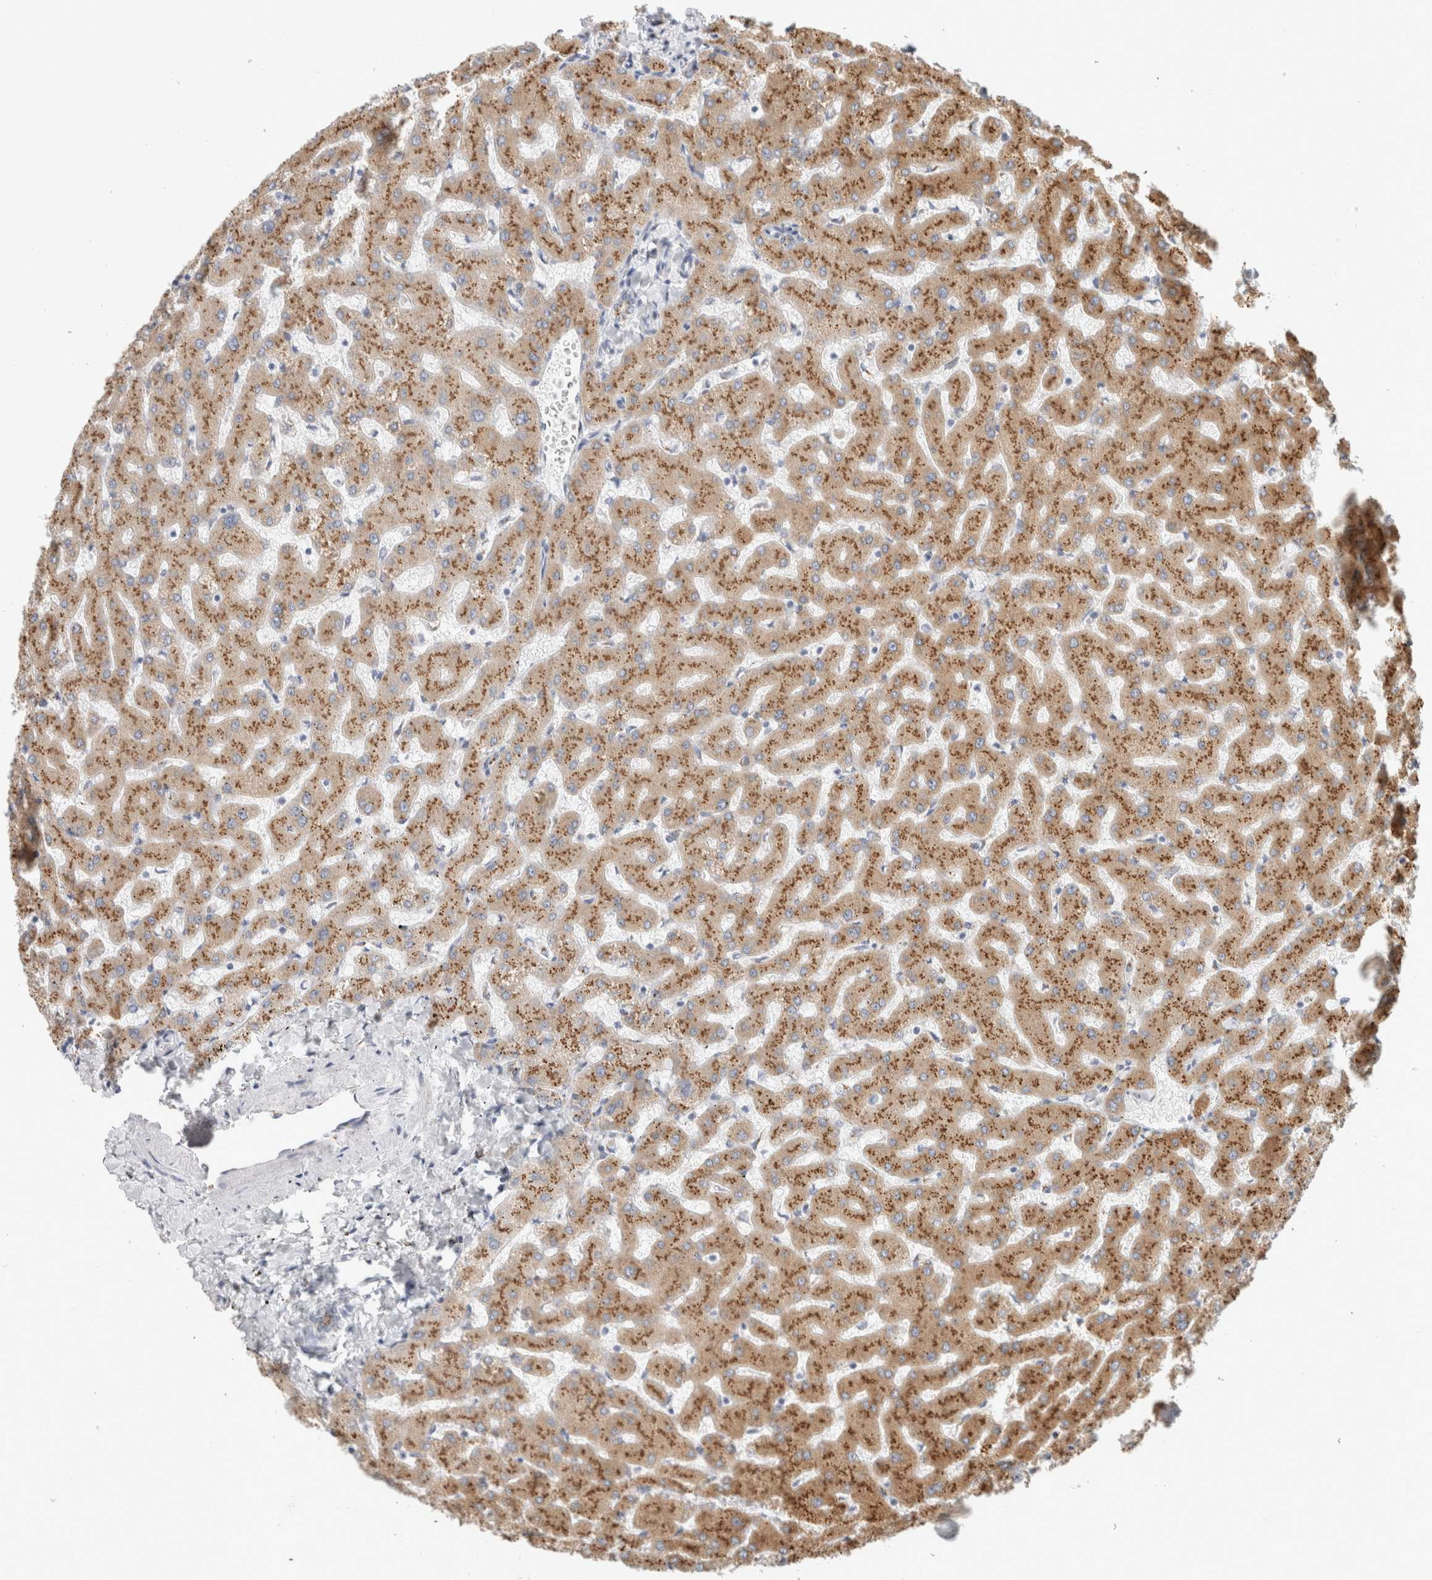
{"staining": {"intensity": "moderate", "quantity": ">75%", "location": "cytoplasmic/membranous"}, "tissue": "liver", "cell_type": "Cholangiocytes", "image_type": "normal", "snomed": [{"axis": "morphology", "description": "Normal tissue, NOS"}, {"axis": "topography", "description": "Liver"}], "caption": "Liver stained with DAB IHC exhibits medium levels of moderate cytoplasmic/membranous positivity in about >75% of cholangiocytes. Using DAB (brown) and hematoxylin (blue) stains, captured at high magnification using brightfield microscopy.", "gene": "MCFD2", "patient": {"sex": "female", "age": 63}}